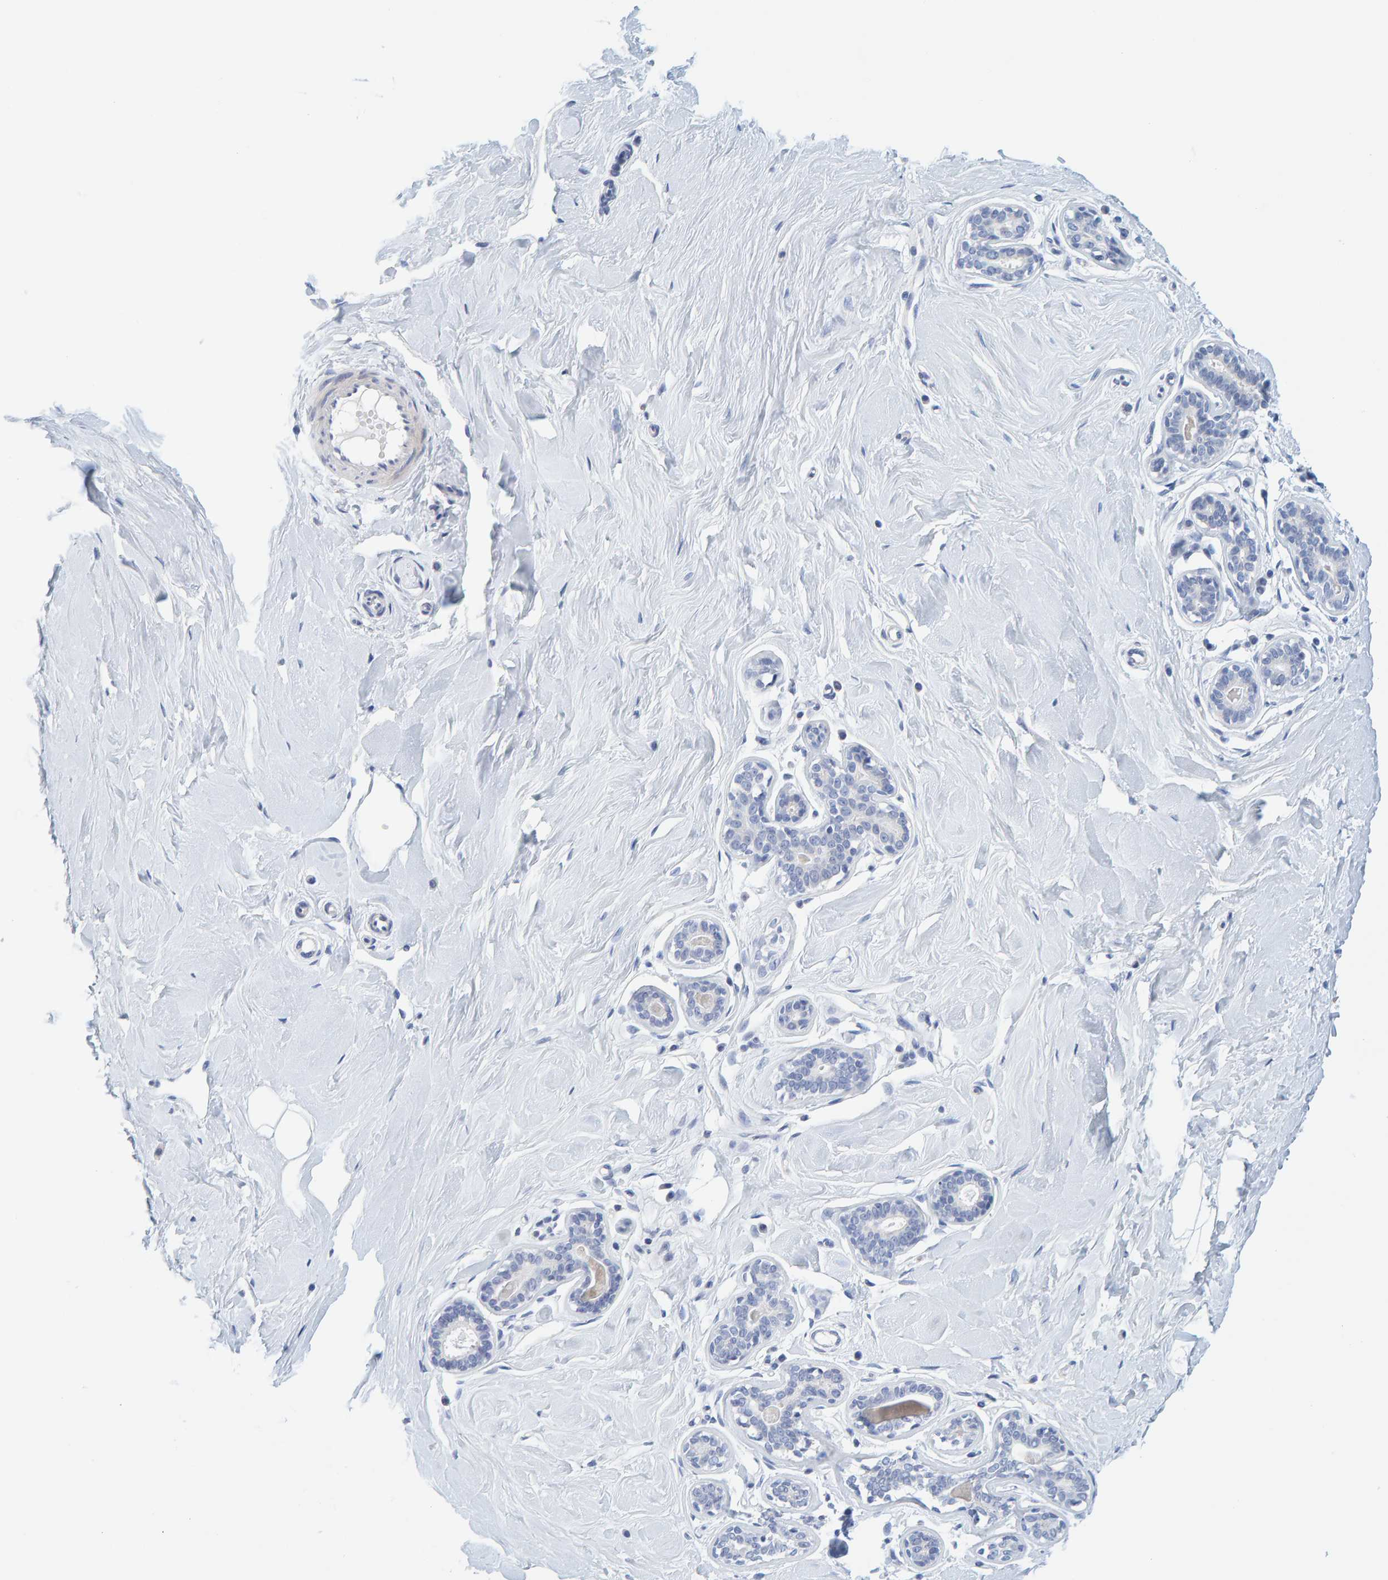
{"staining": {"intensity": "negative", "quantity": "none", "location": "none"}, "tissue": "breast", "cell_type": "Adipocytes", "image_type": "normal", "snomed": [{"axis": "morphology", "description": "Normal tissue, NOS"}, {"axis": "topography", "description": "Breast"}], "caption": "Breast stained for a protein using immunohistochemistry shows no positivity adipocytes.", "gene": "MOG", "patient": {"sex": "female", "age": 23}}